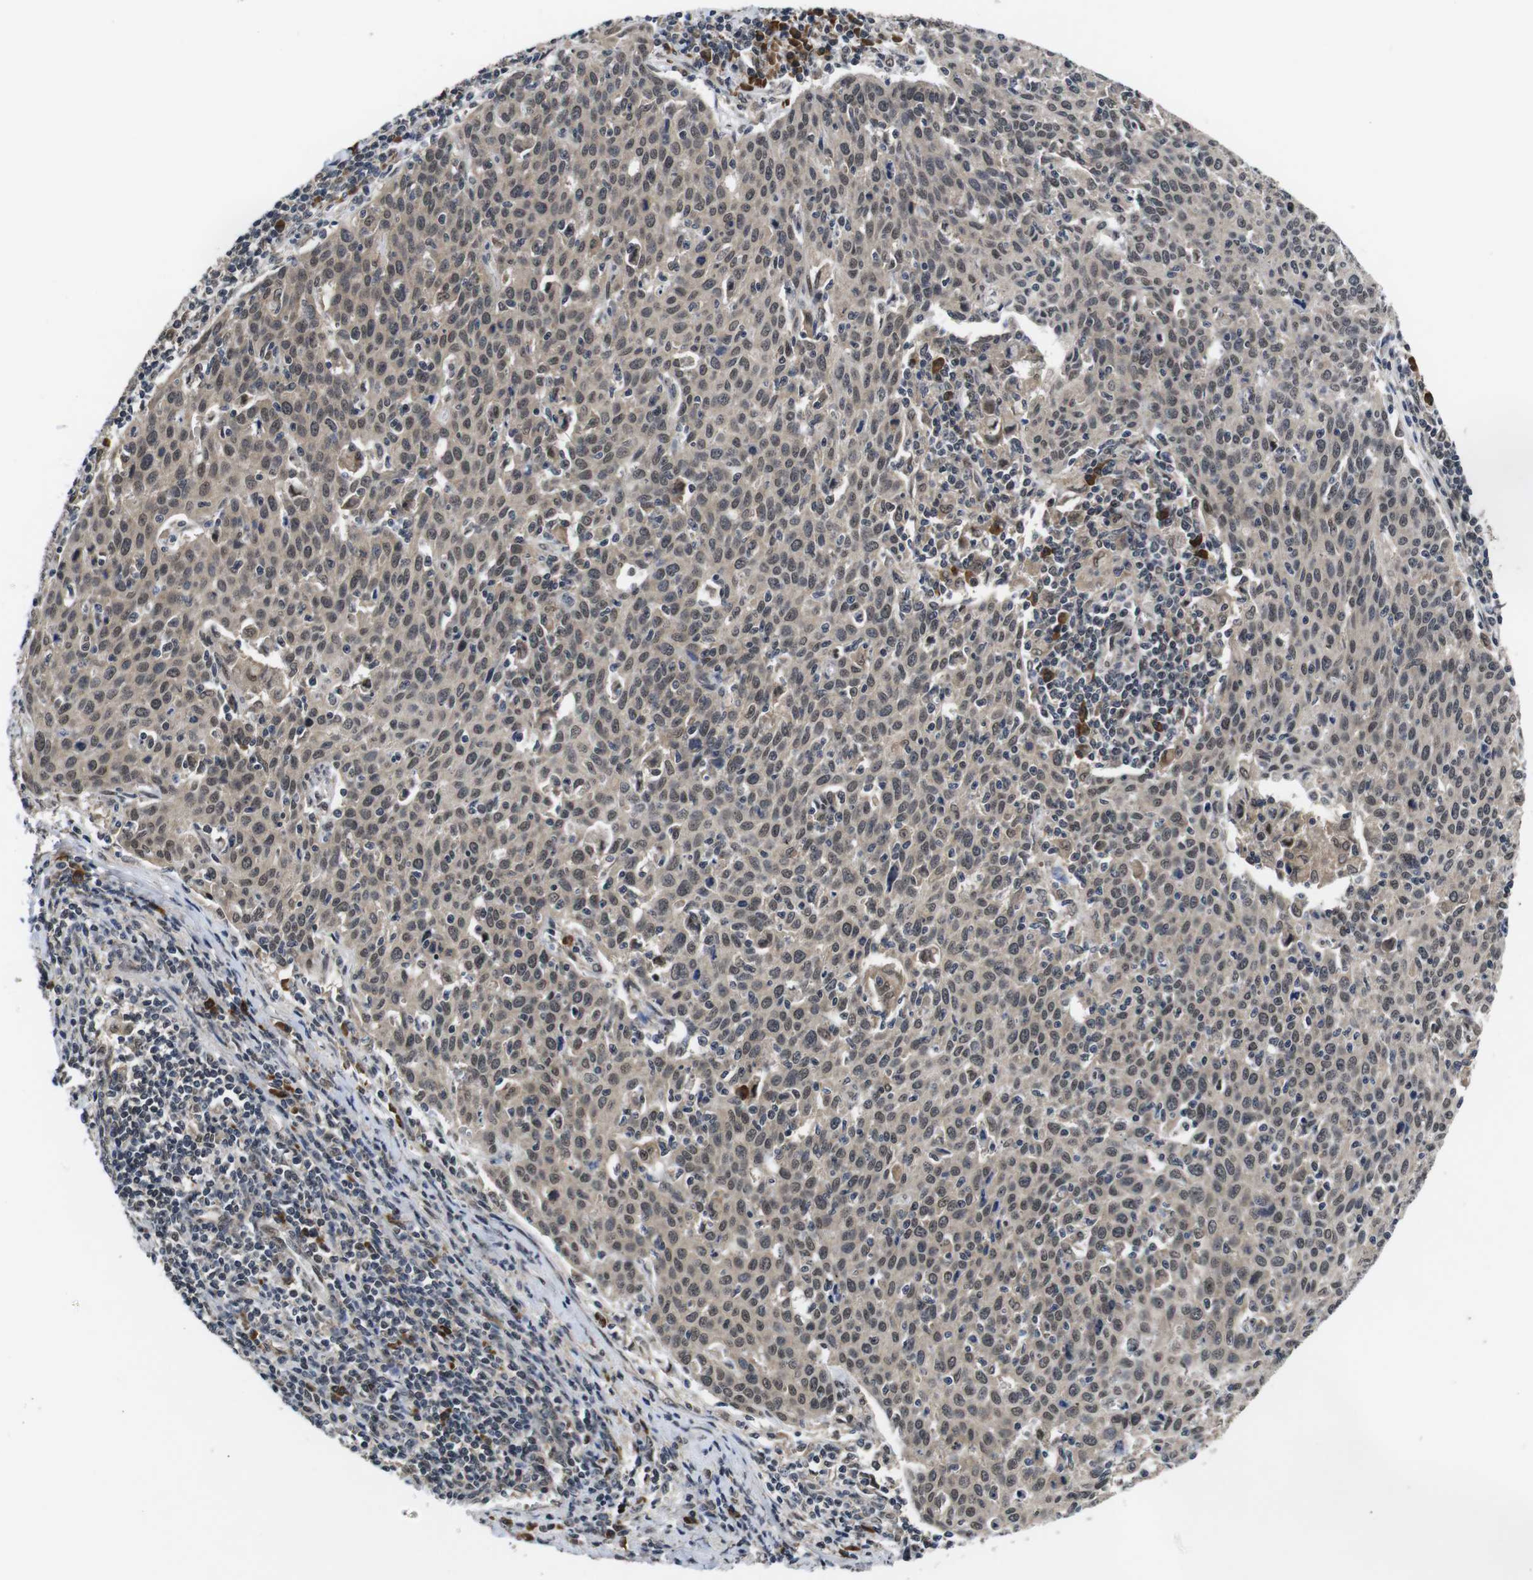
{"staining": {"intensity": "weak", "quantity": ">75%", "location": "cytoplasmic/membranous,nuclear"}, "tissue": "cervical cancer", "cell_type": "Tumor cells", "image_type": "cancer", "snomed": [{"axis": "morphology", "description": "Squamous cell carcinoma, NOS"}, {"axis": "topography", "description": "Cervix"}], "caption": "Cervical cancer (squamous cell carcinoma) stained with a protein marker demonstrates weak staining in tumor cells.", "gene": "ZBTB46", "patient": {"sex": "female", "age": 38}}